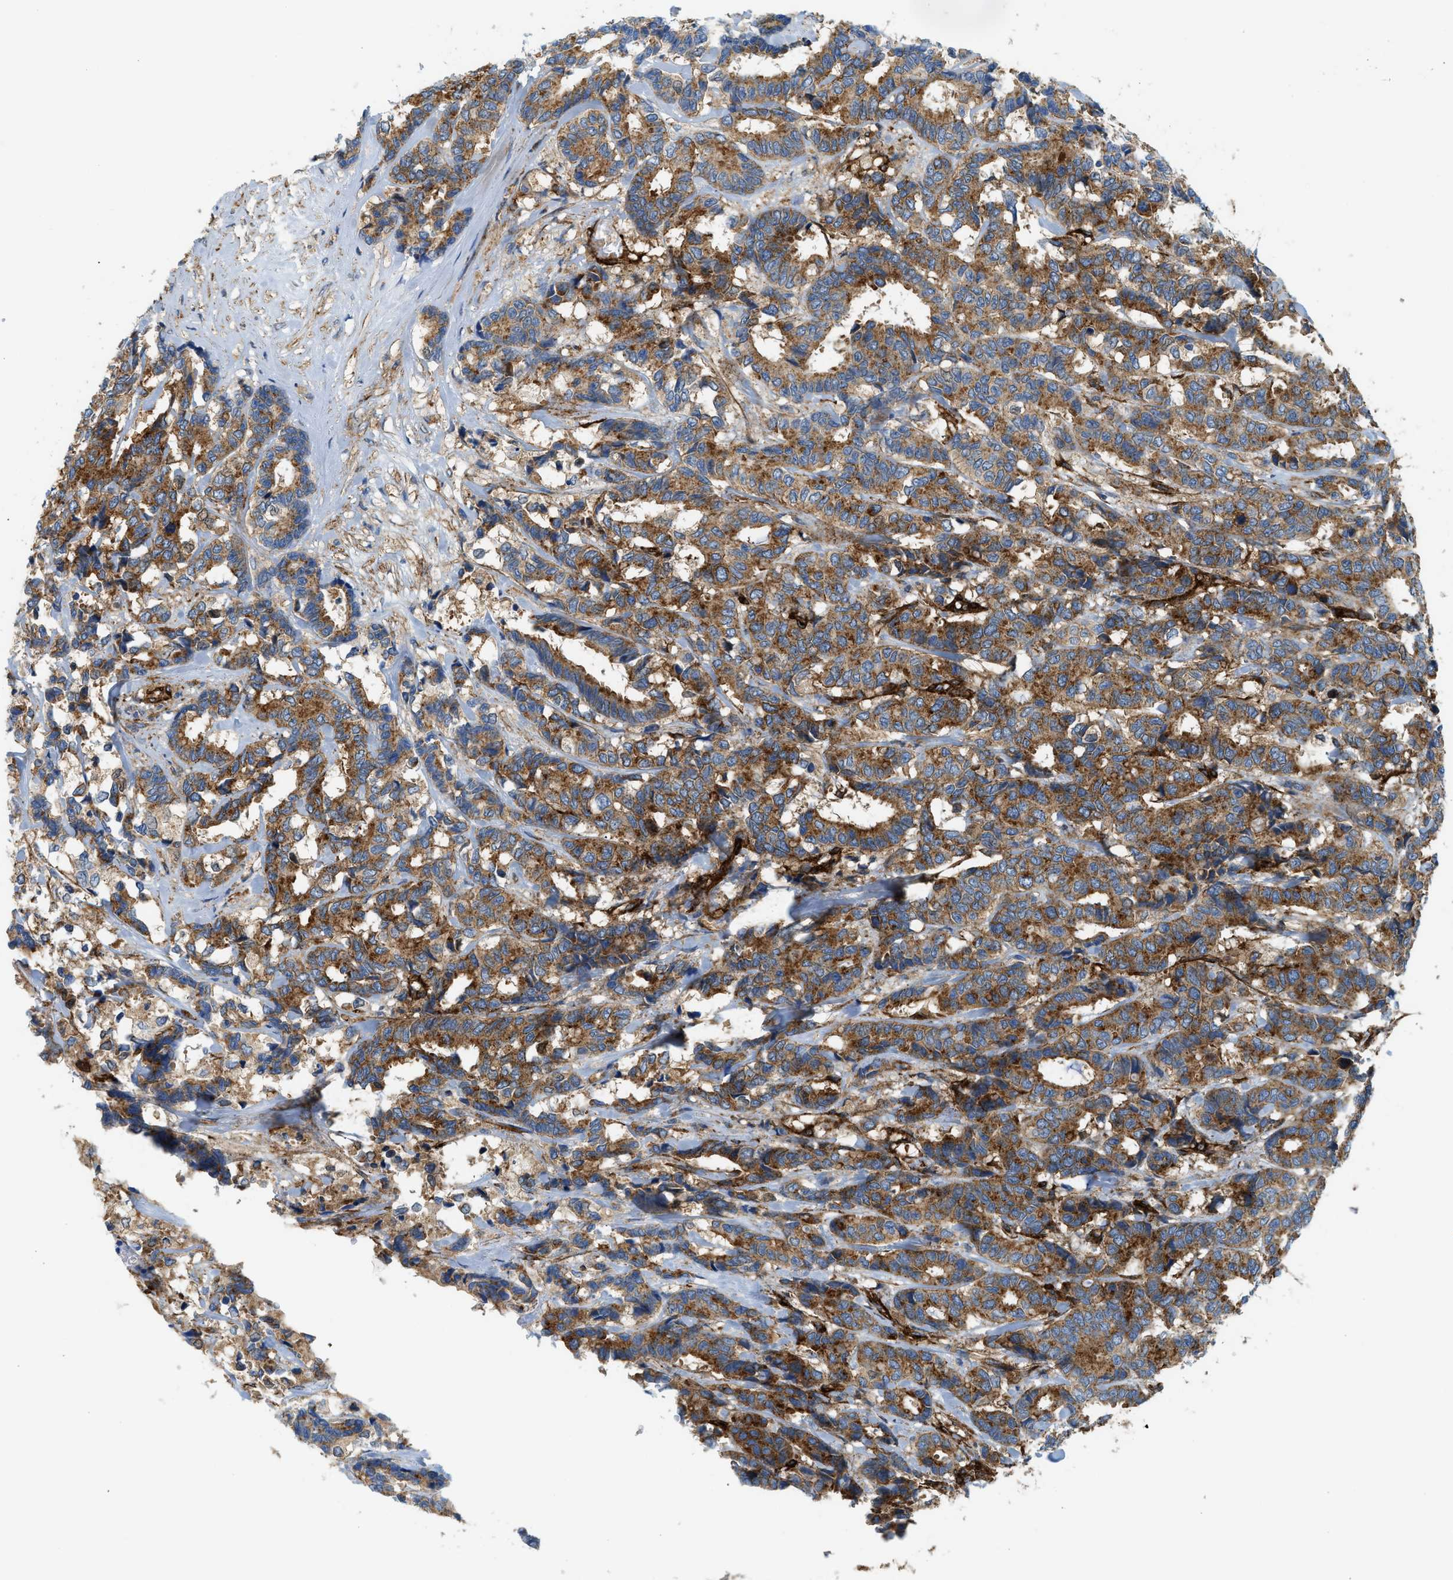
{"staining": {"intensity": "moderate", "quantity": ">75%", "location": "cytoplasmic/membranous"}, "tissue": "breast cancer", "cell_type": "Tumor cells", "image_type": "cancer", "snomed": [{"axis": "morphology", "description": "Duct carcinoma"}, {"axis": "topography", "description": "Breast"}], "caption": "Immunohistochemical staining of human breast intraductal carcinoma shows medium levels of moderate cytoplasmic/membranous expression in about >75% of tumor cells.", "gene": "HIP1", "patient": {"sex": "female", "age": 87}}